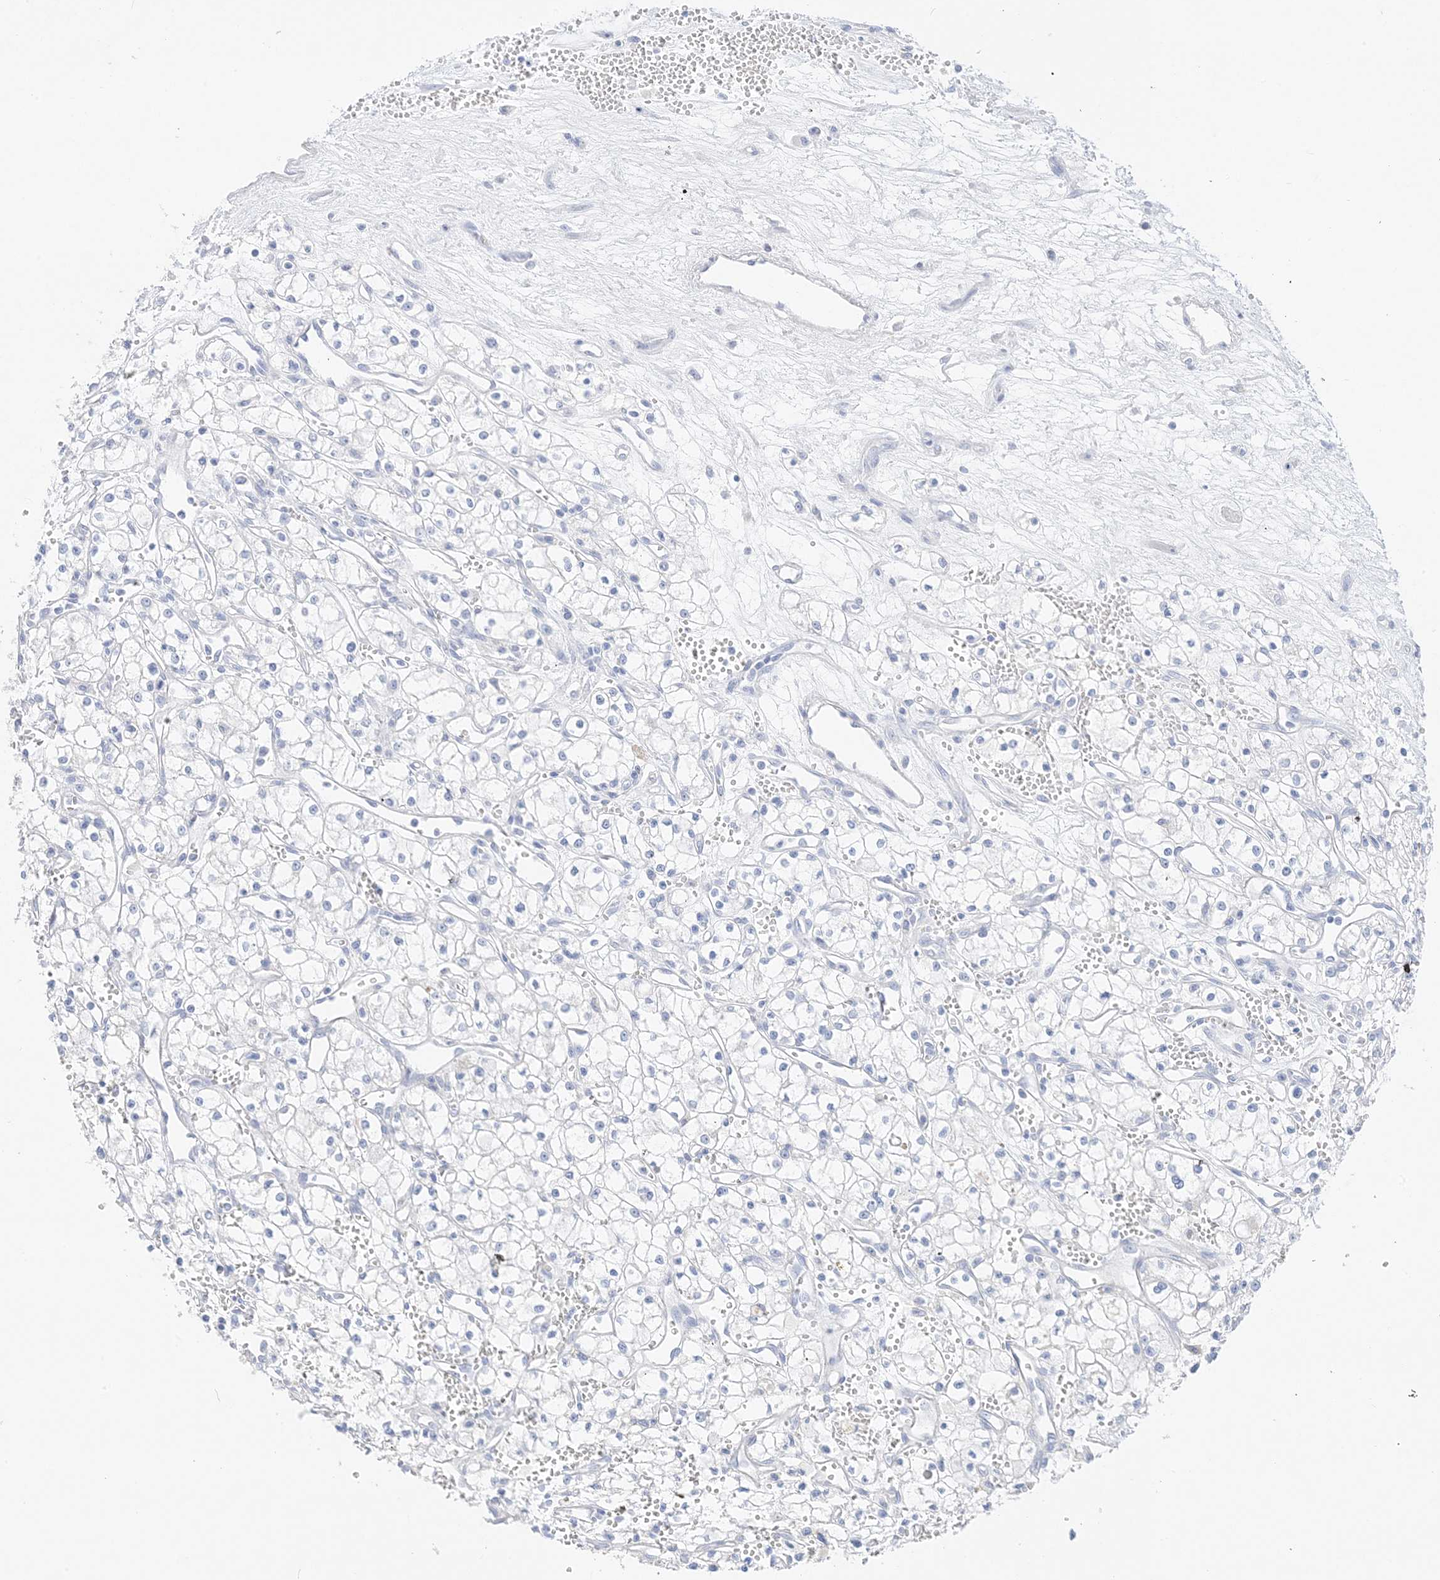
{"staining": {"intensity": "negative", "quantity": "none", "location": "none"}, "tissue": "renal cancer", "cell_type": "Tumor cells", "image_type": "cancer", "snomed": [{"axis": "morphology", "description": "Adenocarcinoma, NOS"}, {"axis": "topography", "description": "Kidney"}], "caption": "Renal cancer (adenocarcinoma) was stained to show a protein in brown. There is no significant expression in tumor cells. Brightfield microscopy of immunohistochemistry stained with DAB (brown) and hematoxylin (blue), captured at high magnification.", "gene": "MUC17", "patient": {"sex": "male", "age": 59}}